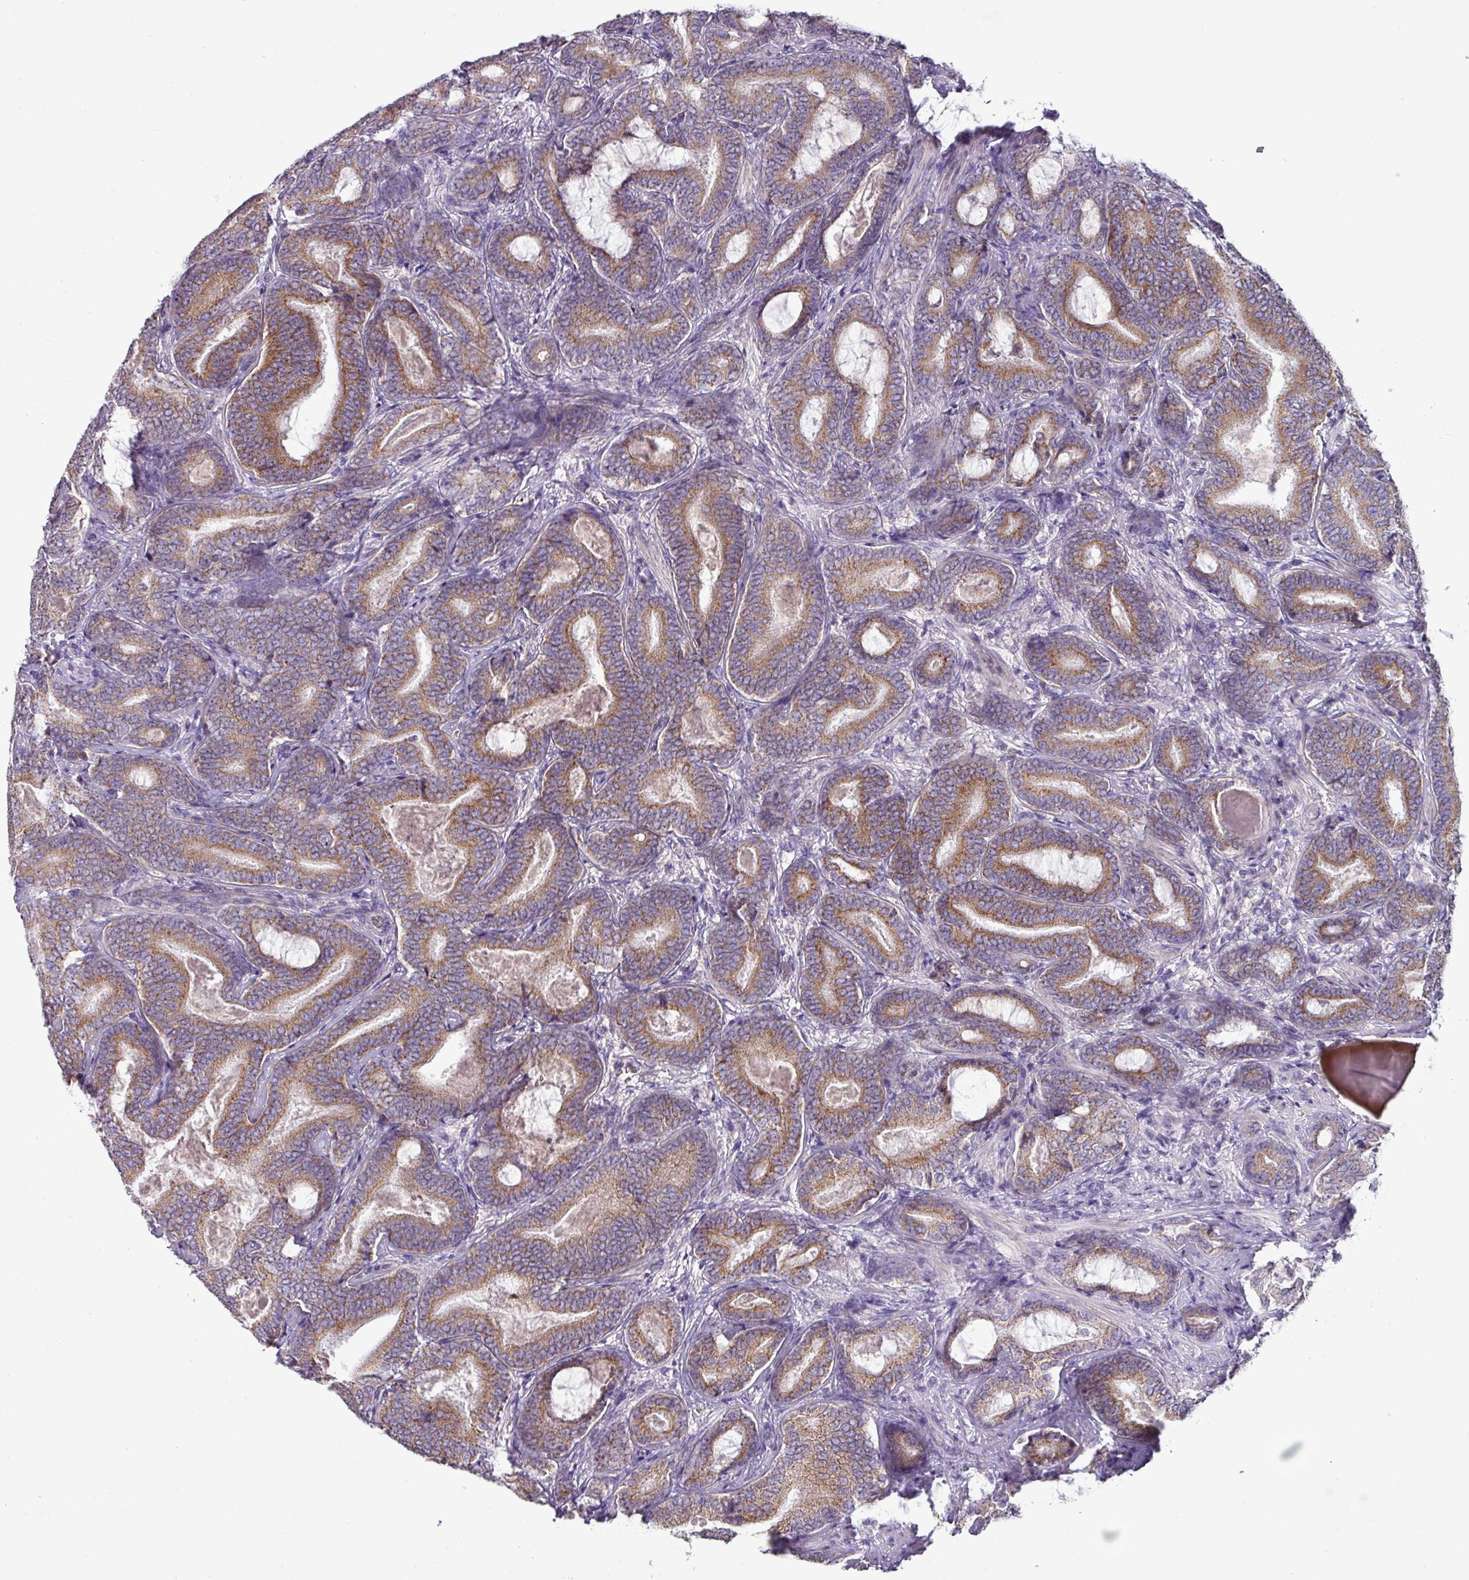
{"staining": {"intensity": "moderate", "quantity": ">75%", "location": "cytoplasmic/membranous"}, "tissue": "prostate cancer", "cell_type": "Tumor cells", "image_type": "cancer", "snomed": [{"axis": "morphology", "description": "Adenocarcinoma, Low grade"}, {"axis": "topography", "description": "Prostate and seminal vesicle, NOS"}], "caption": "A micrograph showing moderate cytoplasmic/membranous expression in approximately >75% of tumor cells in prostate cancer, as visualized by brown immunohistochemical staining.", "gene": "TRAPPC1", "patient": {"sex": "male", "age": 61}}